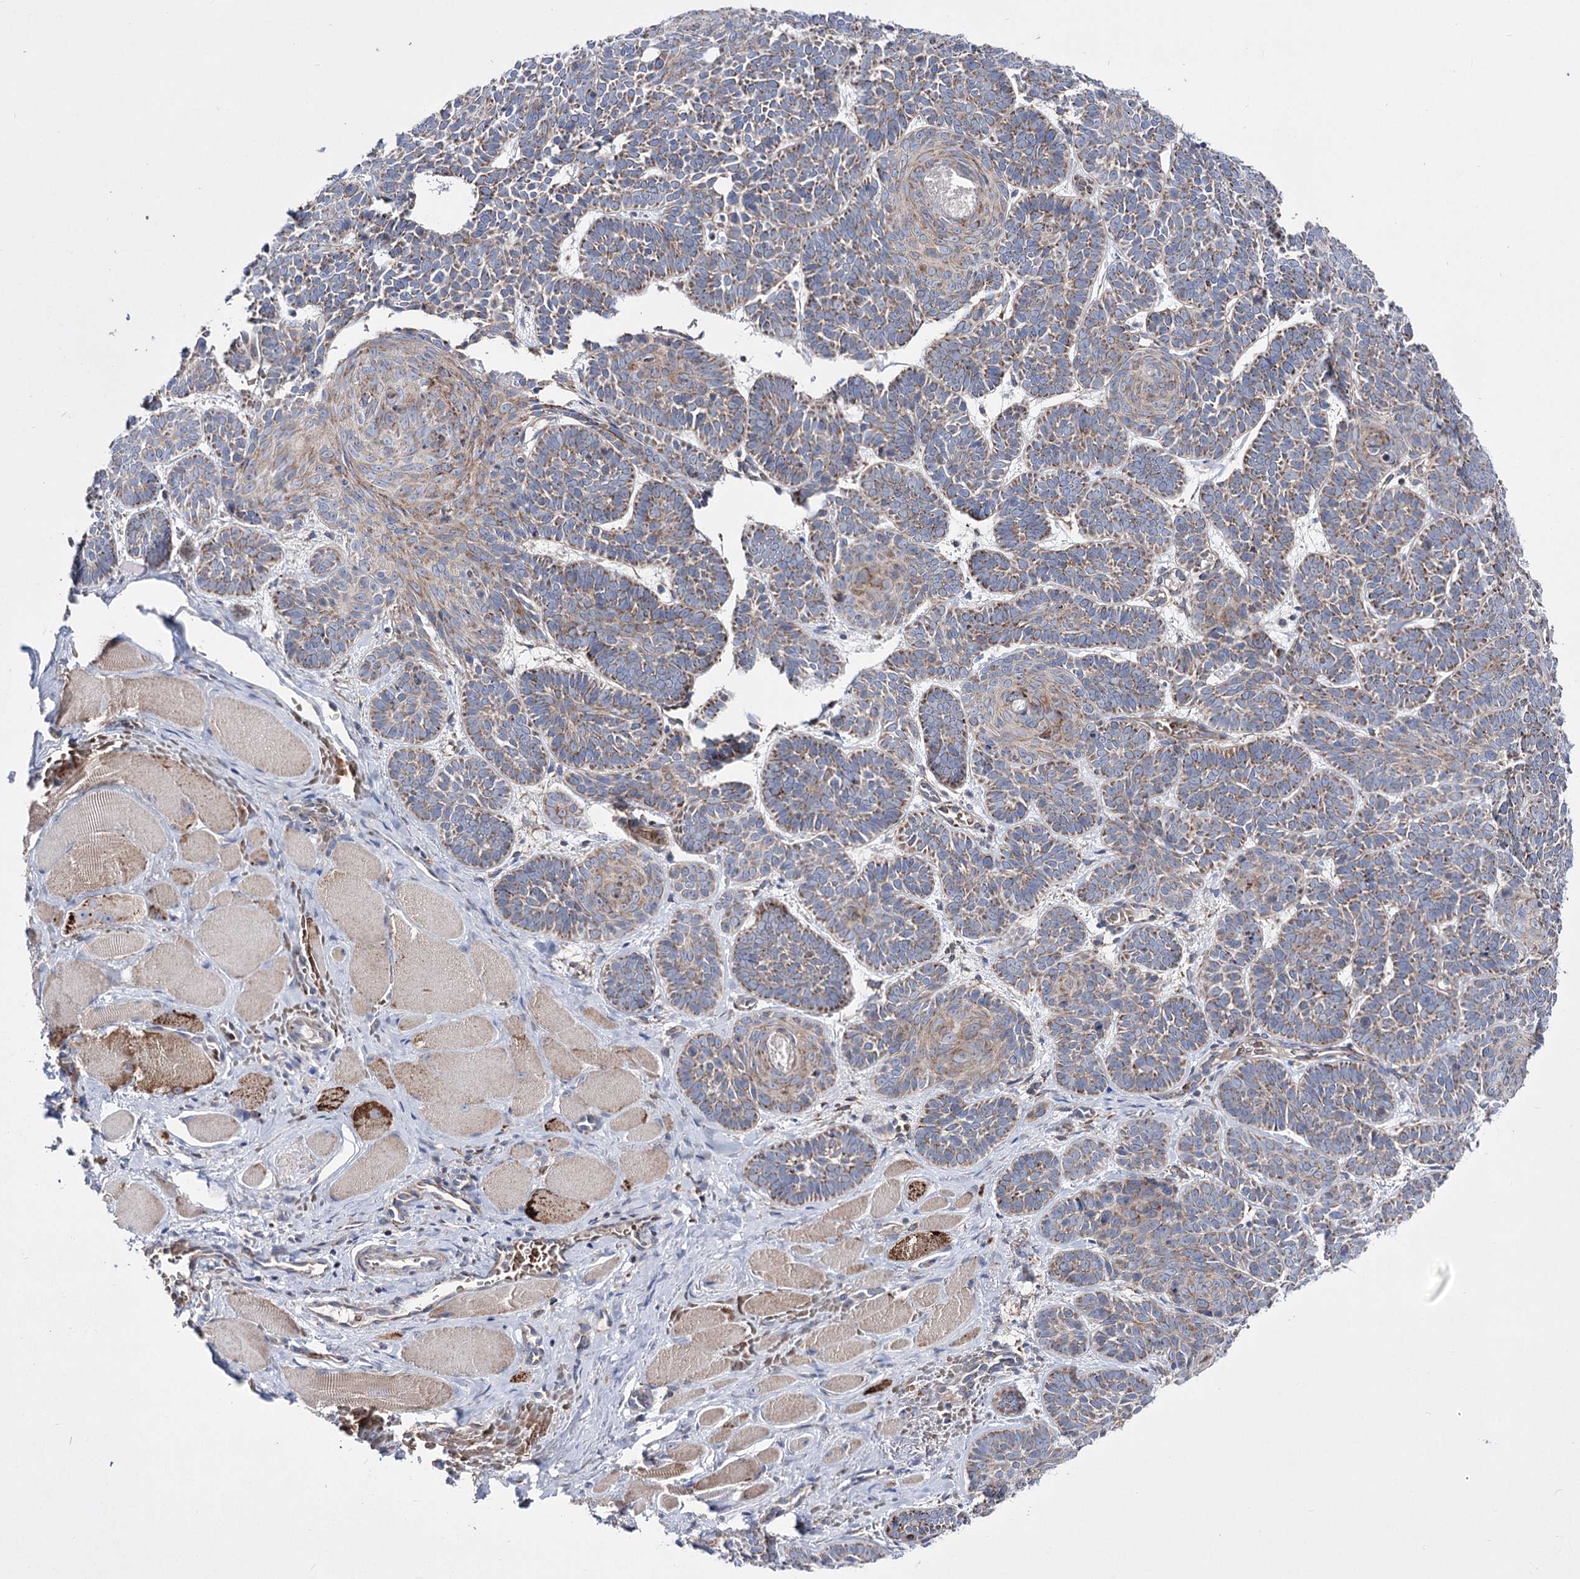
{"staining": {"intensity": "moderate", "quantity": ">75%", "location": "cytoplasmic/membranous"}, "tissue": "skin cancer", "cell_type": "Tumor cells", "image_type": "cancer", "snomed": [{"axis": "morphology", "description": "Basal cell carcinoma"}, {"axis": "topography", "description": "Skin"}], "caption": "IHC (DAB) staining of human skin cancer (basal cell carcinoma) shows moderate cytoplasmic/membranous protein positivity in approximately >75% of tumor cells.", "gene": "OSBPL5", "patient": {"sex": "male", "age": 85}}